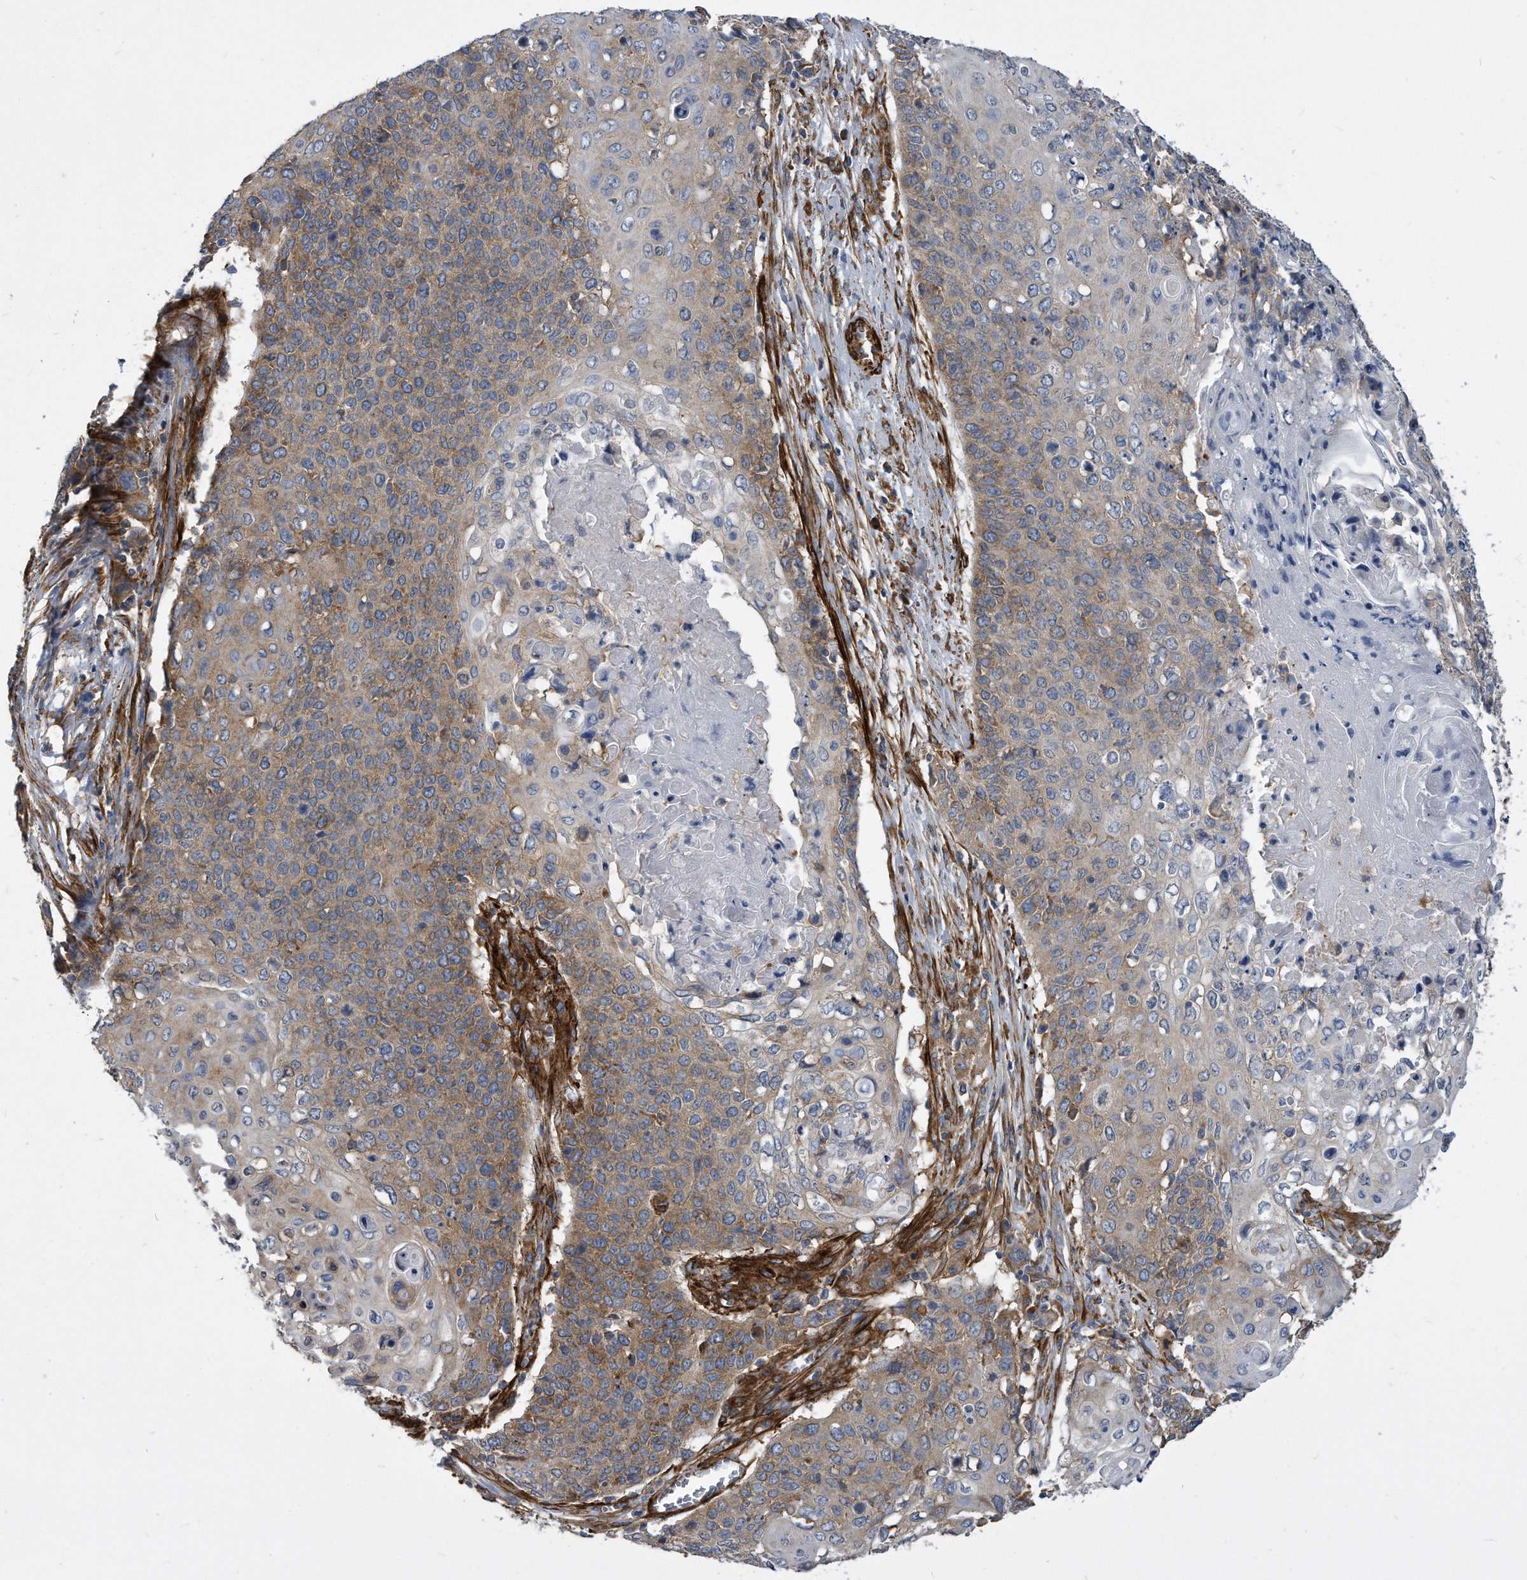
{"staining": {"intensity": "moderate", "quantity": ">75%", "location": "cytoplasmic/membranous"}, "tissue": "cervical cancer", "cell_type": "Tumor cells", "image_type": "cancer", "snomed": [{"axis": "morphology", "description": "Squamous cell carcinoma, NOS"}, {"axis": "topography", "description": "Cervix"}], "caption": "Human squamous cell carcinoma (cervical) stained for a protein (brown) reveals moderate cytoplasmic/membranous positive staining in about >75% of tumor cells.", "gene": "EIF2B4", "patient": {"sex": "female", "age": 39}}